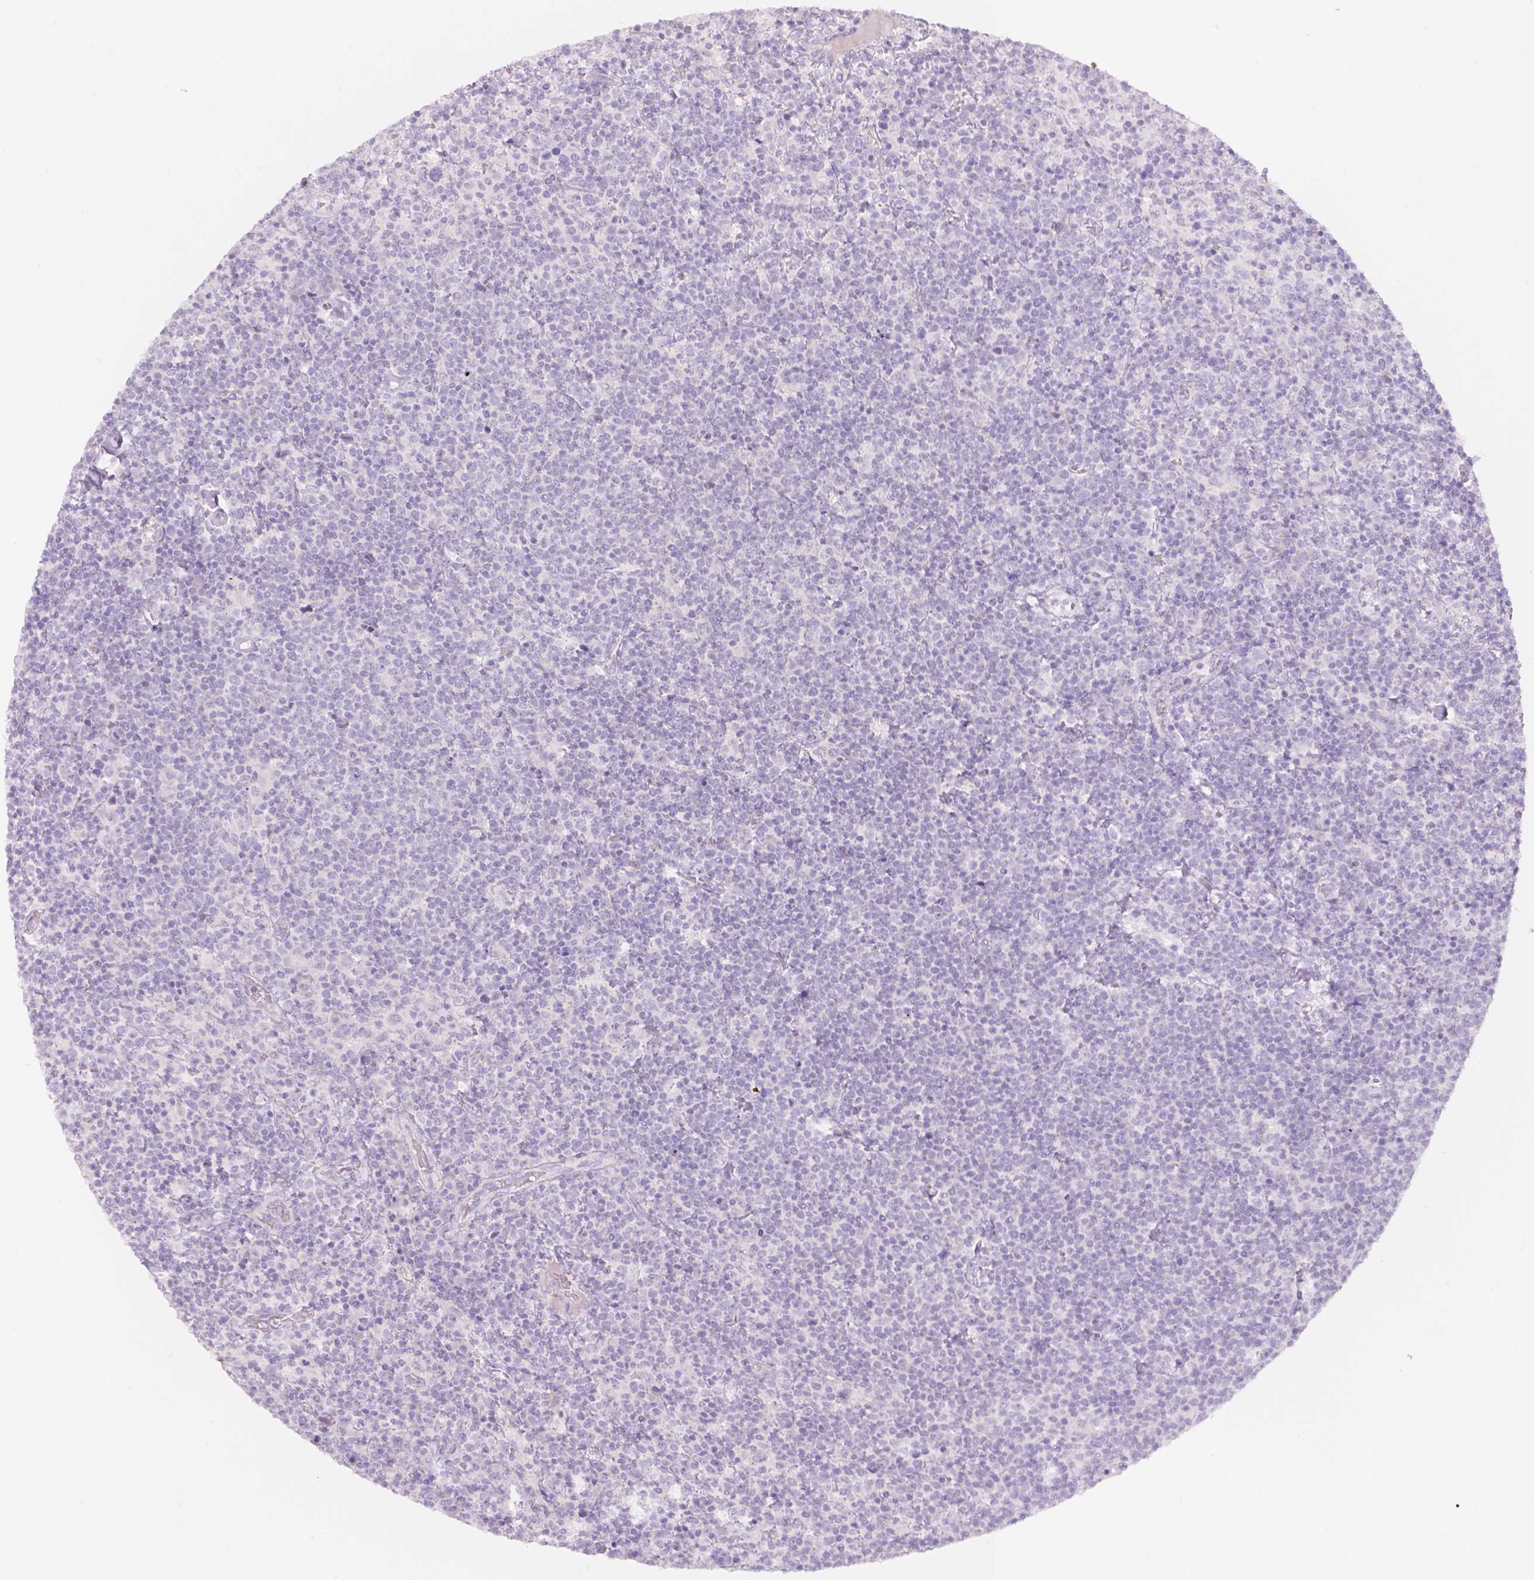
{"staining": {"intensity": "negative", "quantity": "none", "location": "none"}, "tissue": "lymphoma", "cell_type": "Tumor cells", "image_type": "cancer", "snomed": [{"axis": "morphology", "description": "Malignant lymphoma, non-Hodgkin's type, High grade"}, {"axis": "topography", "description": "Lymph node"}], "caption": "Immunohistochemistry micrograph of human high-grade malignant lymphoma, non-Hodgkin's type stained for a protein (brown), which reveals no expression in tumor cells.", "gene": "HTN3", "patient": {"sex": "male", "age": 61}}